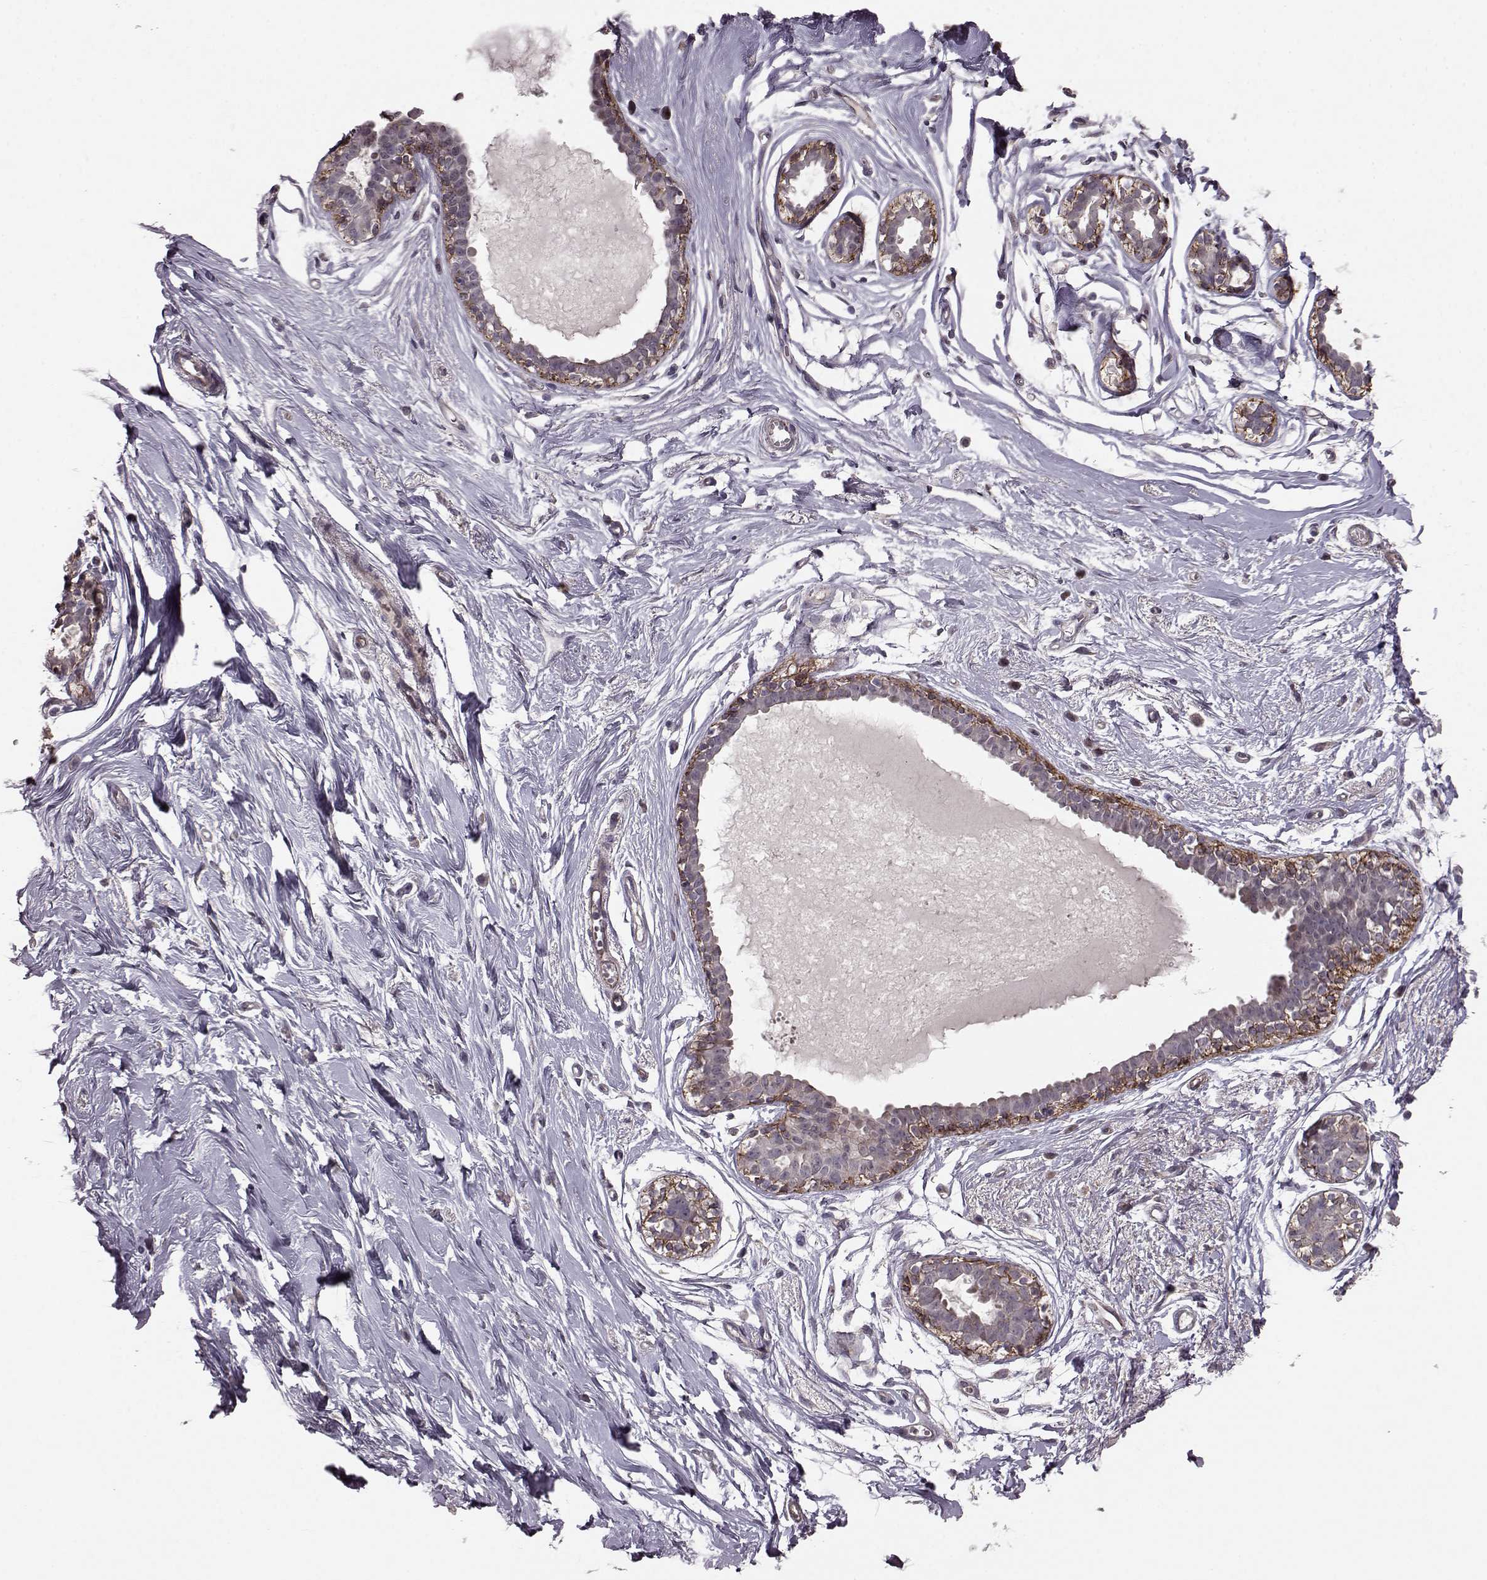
{"staining": {"intensity": "negative", "quantity": "none", "location": "none"}, "tissue": "breast", "cell_type": "Adipocytes", "image_type": "normal", "snomed": [{"axis": "morphology", "description": "Normal tissue, NOS"}, {"axis": "topography", "description": "Breast"}], "caption": "A high-resolution micrograph shows IHC staining of unremarkable breast, which displays no significant expression in adipocytes.", "gene": "SYNPO", "patient": {"sex": "female", "age": 49}}